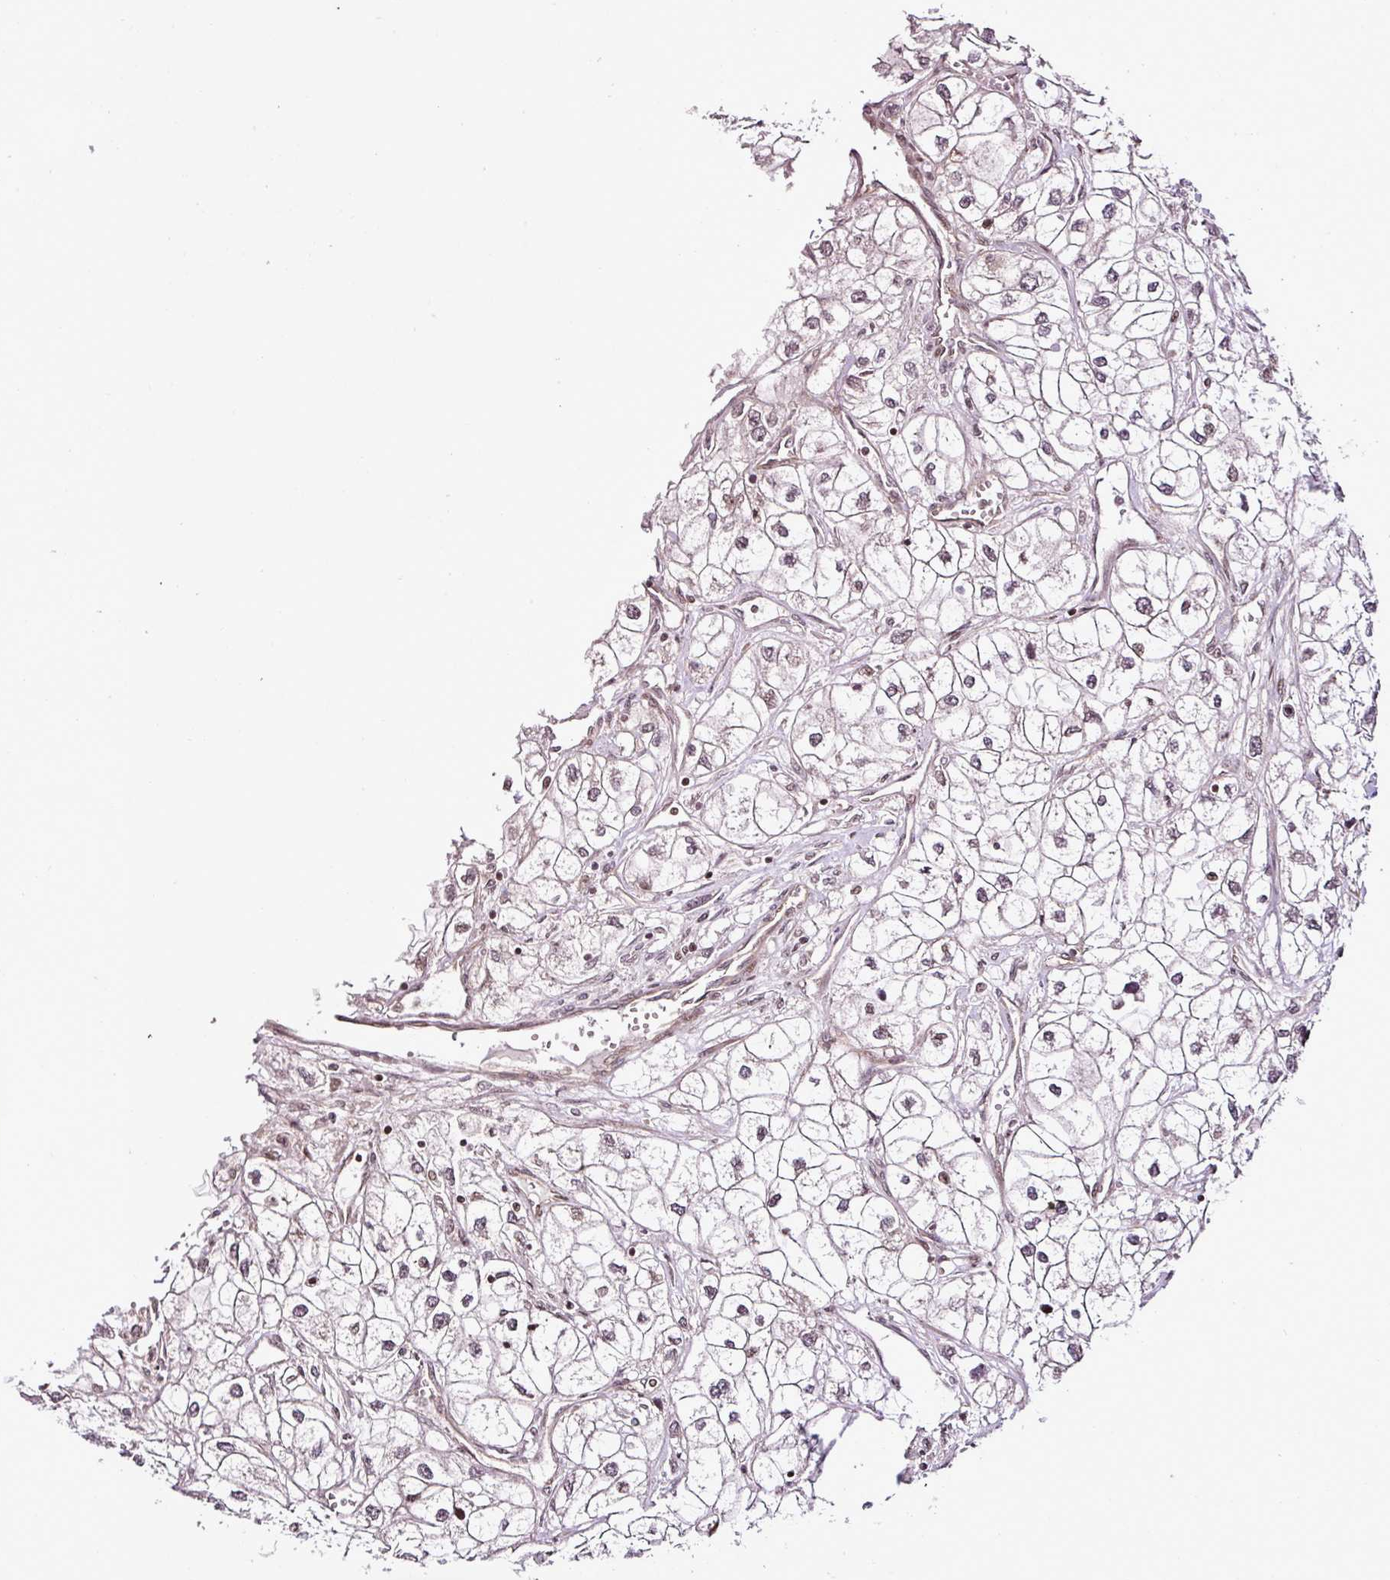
{"staining": {"intensity": "negative", "quantity": "none", "location": "none"}, "tissue": "renal cancer", "cell_type": "Tumor cells", "image_type": "cancer", "snomed": [{"axis": "morphology", "description": "Adenocarcinoma, NOS"}, {"axis": "topography", "description": "Kidney"}], "caption": "Immunohistochemistry (IHC) histopathology image of neoplastic tissue: renal cancer (adenocarcinoma) stained with DAB (3,3'-diaminobenzidine) shows no significant protein expression in tumor cells. The staining is performed using DAB brown chromogen with nuclei counter-stained in using hematoxylin.", "gene": "COPRS", "patient": {"sex": "male", "age": 59}}